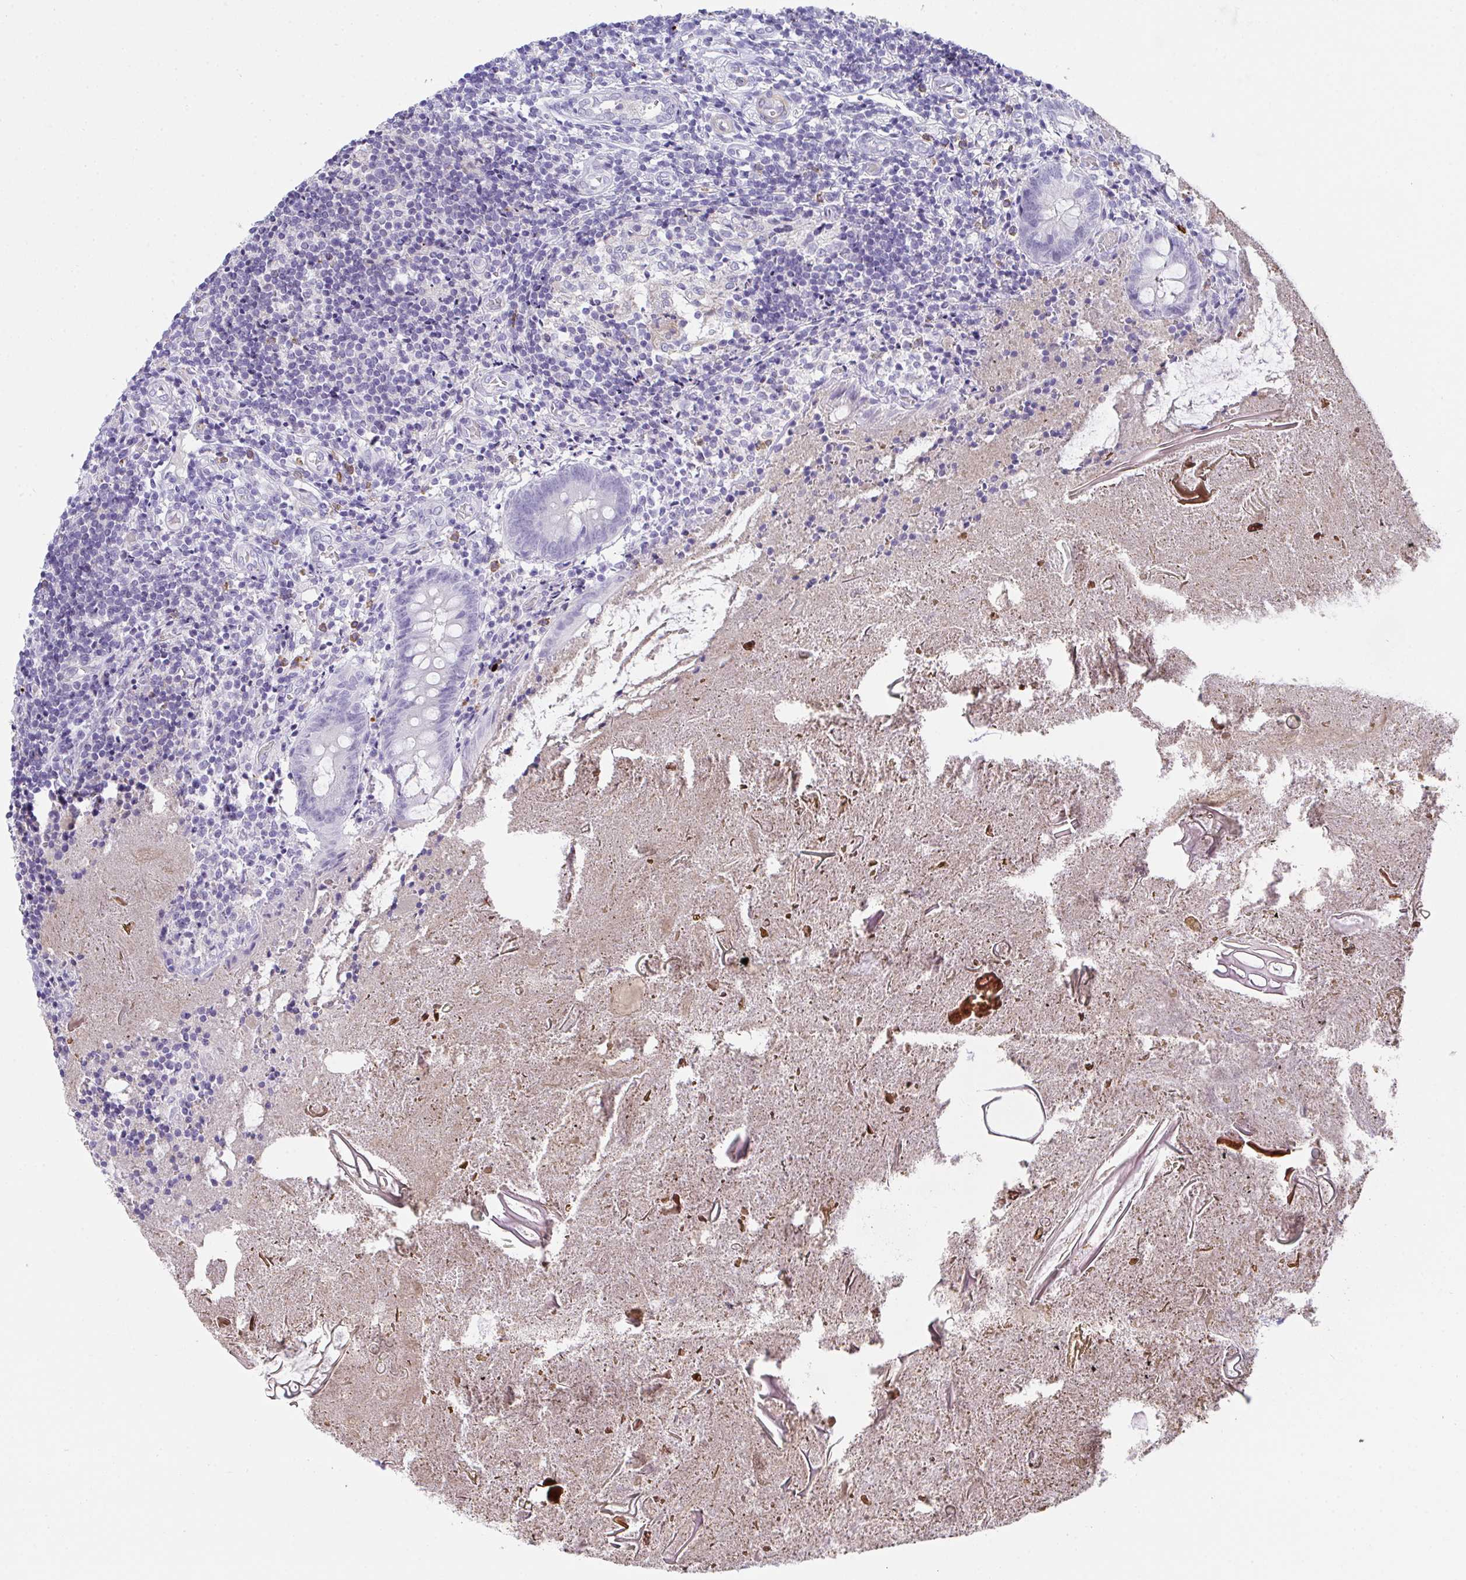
{"staining": {"intensity": "negative", "quantity": "none", "location": "none"}, "tissue": "appendix", "cell_type": "Glandular cells", "image_type": "normal", "snomed": [{"axis": "morphology", "description": "Normal tissue, NOS"}, {"axis": "topography", "description": "Appendix"}], "caption": "A micrograph of appendix stained for a protein displays no brown staining in glandular cells. The staining was performed using DAB to visualize the protein expression in brown, while the nuclei were stained in blue with hematoxylin (Magnification: 20x).", "gene": "KMT2E", "patient": {"sex": "female", "age": 17}}